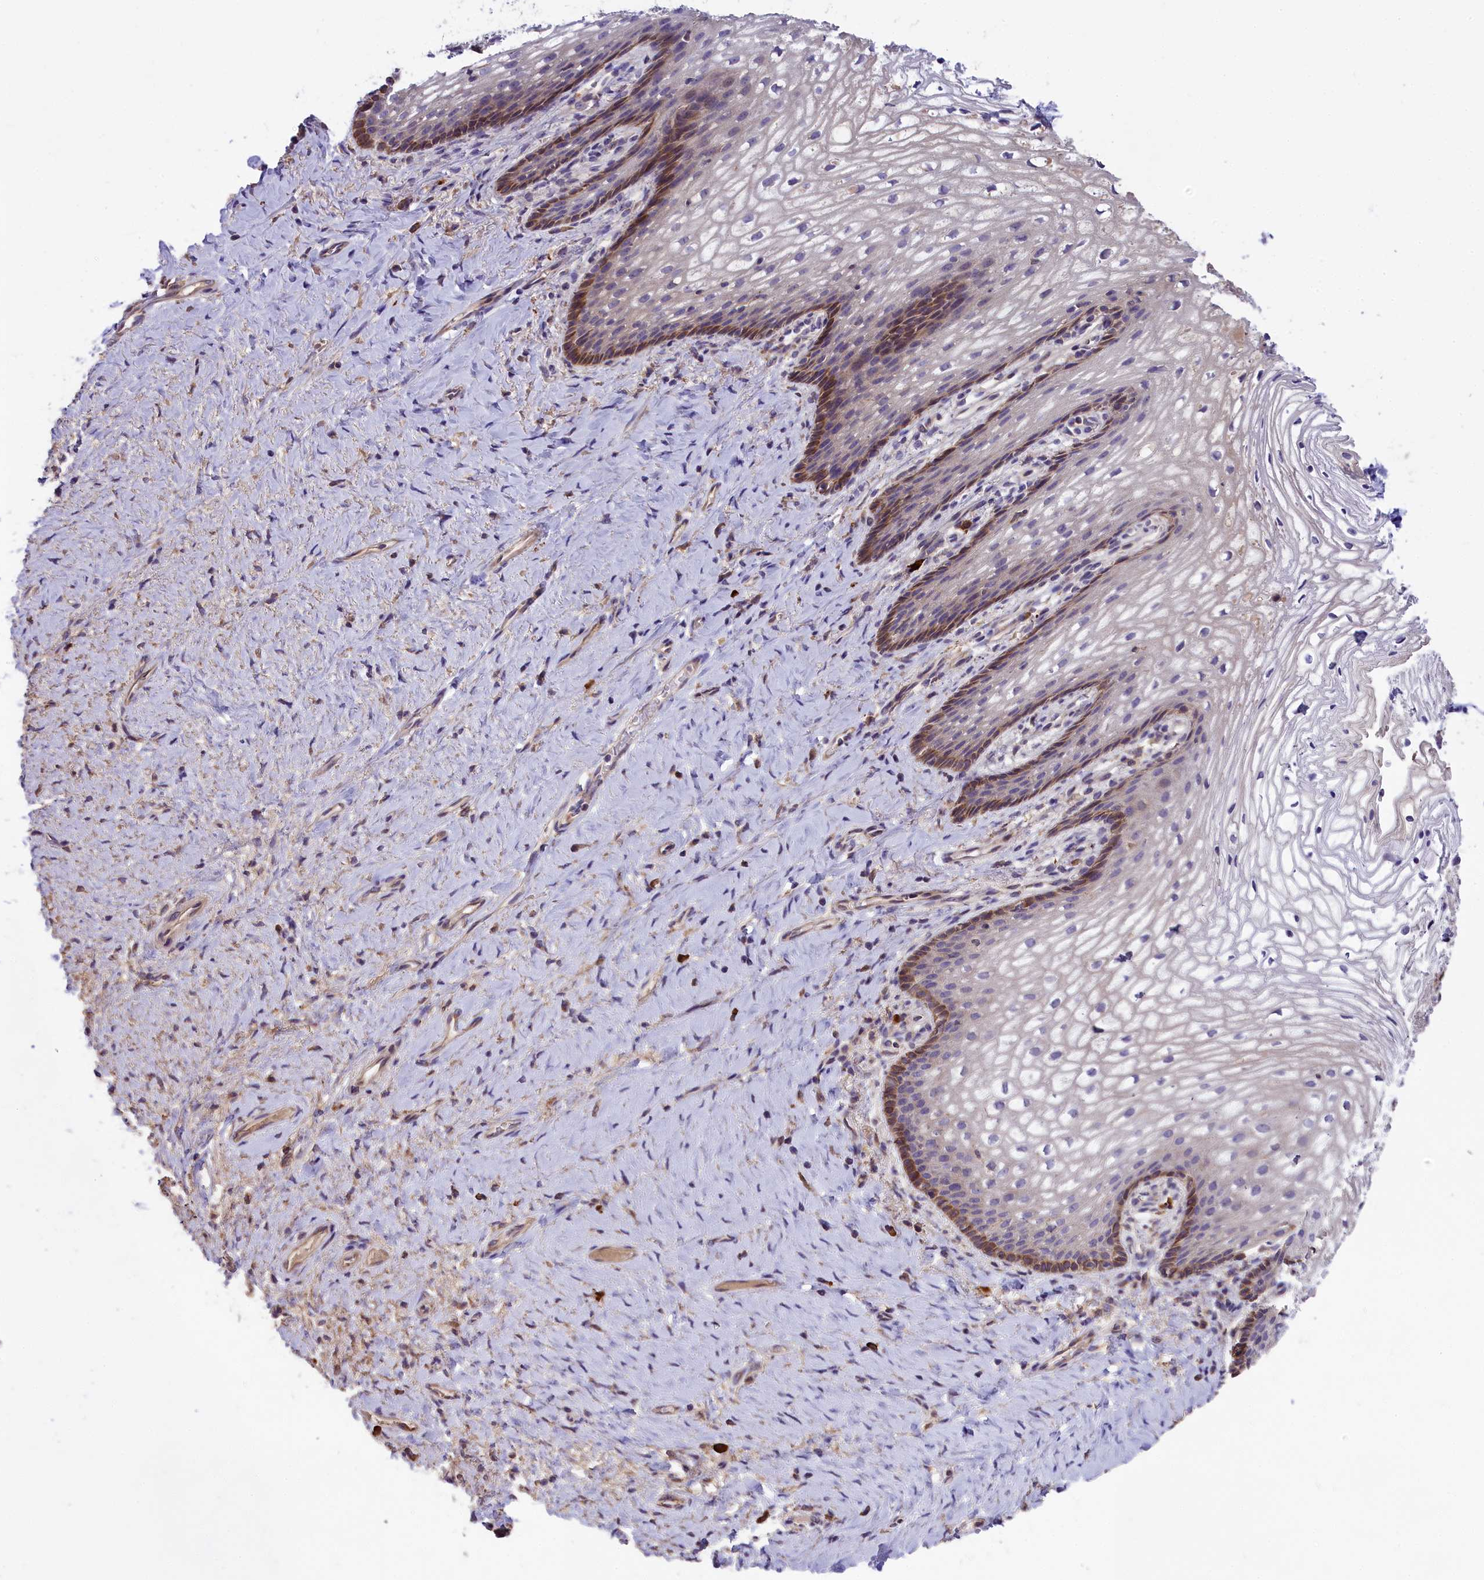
{"staining": {"intensity": "moderate", "quantity": "<25%", "location": "cytoplasmic/membranous"}, "tissue": "vagina", "cell_type": "Squamous epithelial cells", "image_type": "normal", "snomed": [{"axis": "morphology", "description": "Normal tissue, NOS"}, {"axis": "topography", "description": "Vagina"}], "caption": "Immunohistochemical staining of unremarkable vagina reveals <25% levels of moderate cytoplasmic/membranous protein staining in about <25% of squamous epithelial cells.", "gene": "ABCC10", "patient": {"sex": "female", "age": 60}}